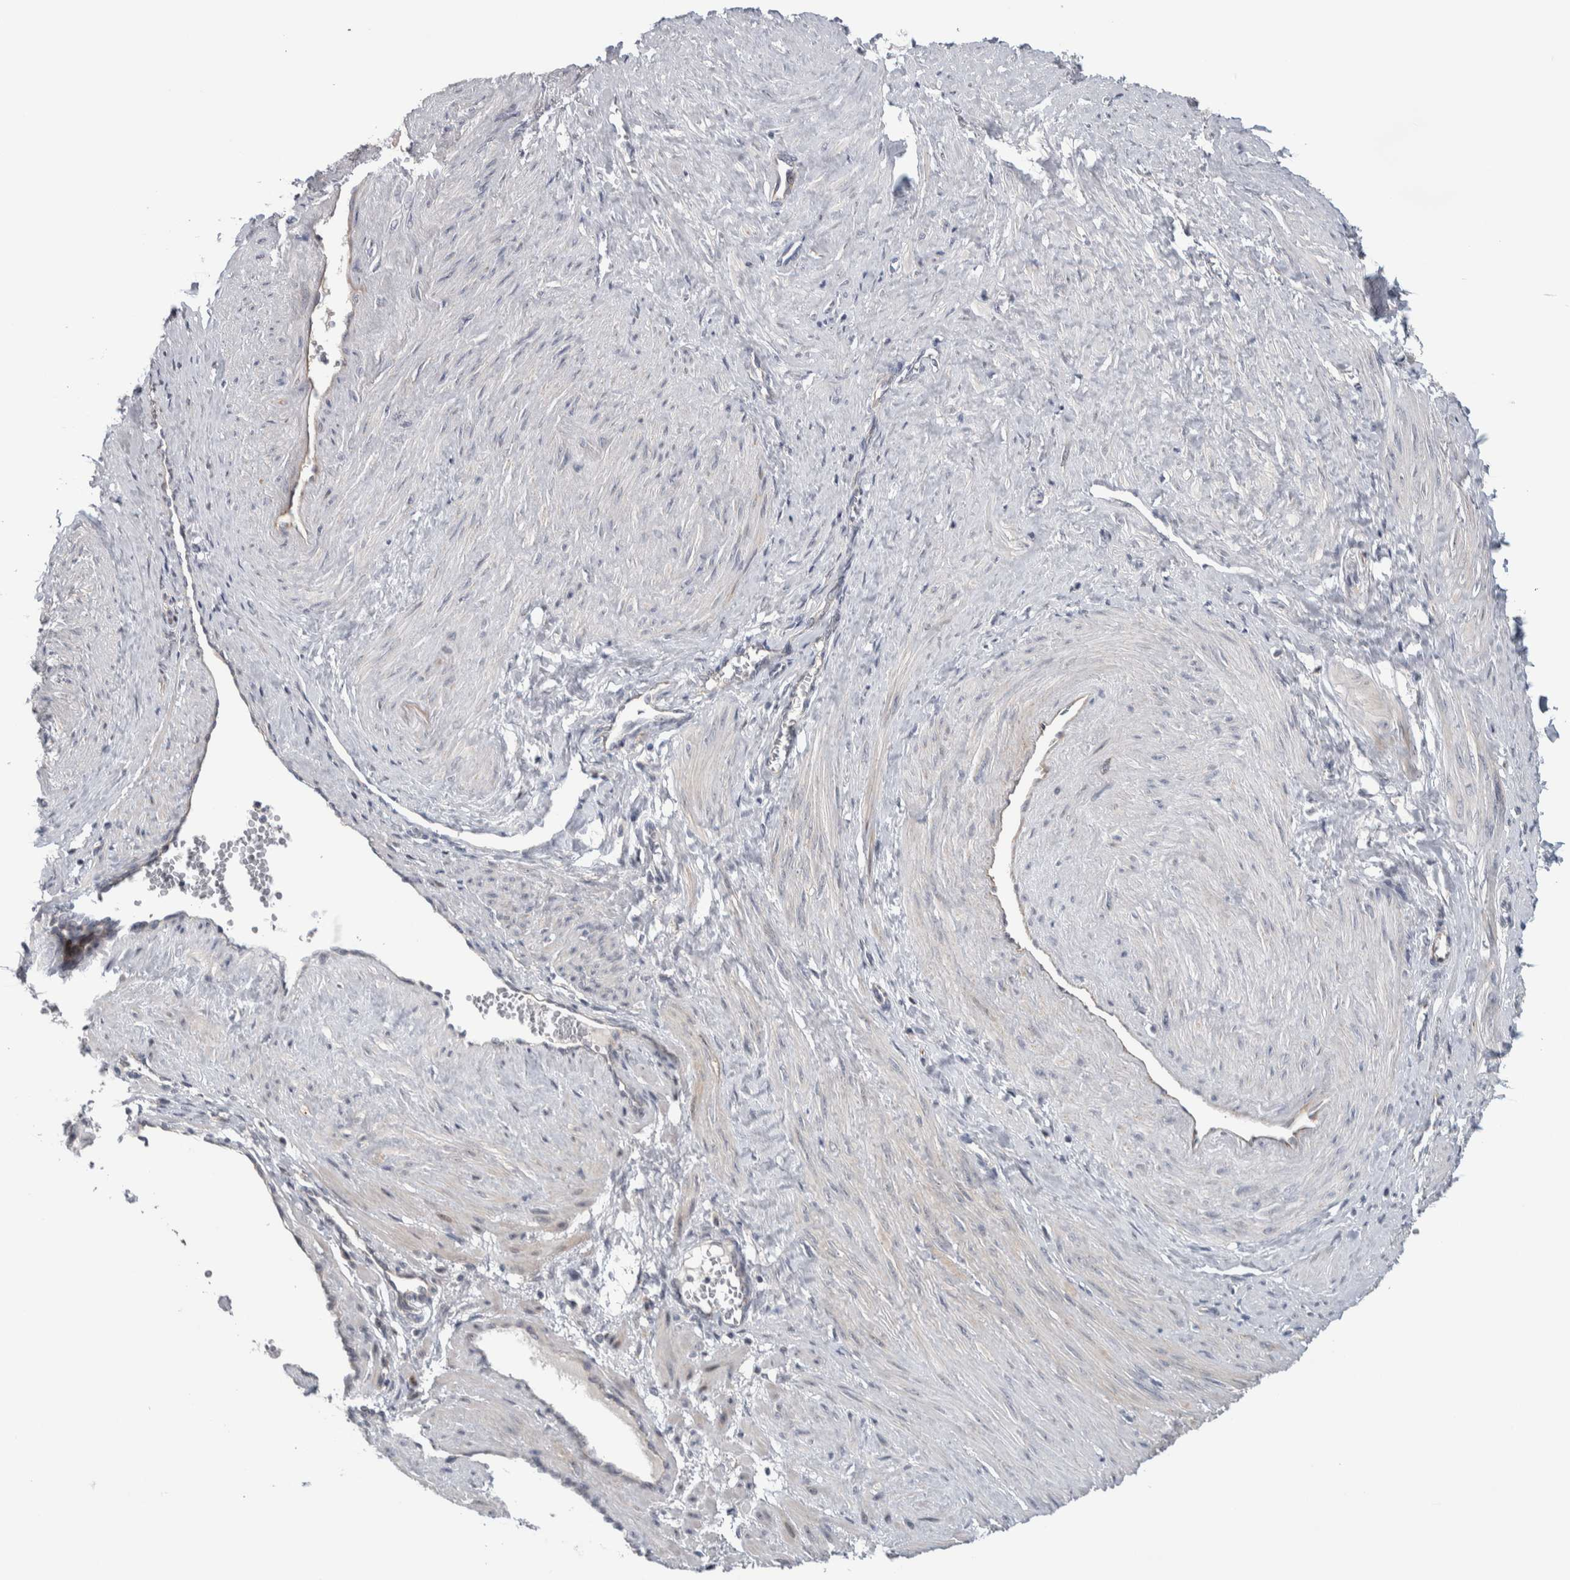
{"staining": {"intensity": "negative", "quantity": "none", "location": "none"}, "tissue": "smooth muscle", "cell_type": "Smooth muscle cells", "image_type": "normal", "snomed": [{"axis": "morphology", "description": "Normal tissue, NOS"}, {"axis": "topography", "description": "Endometrium"}], "caption": "This is an immunohistochemistry photomicrograph of unremarkable smooth muscle. There is no staining in smooth muscle cells.", "gene": "PRRG4", "patient": {"sex": "female", "age": 33}}